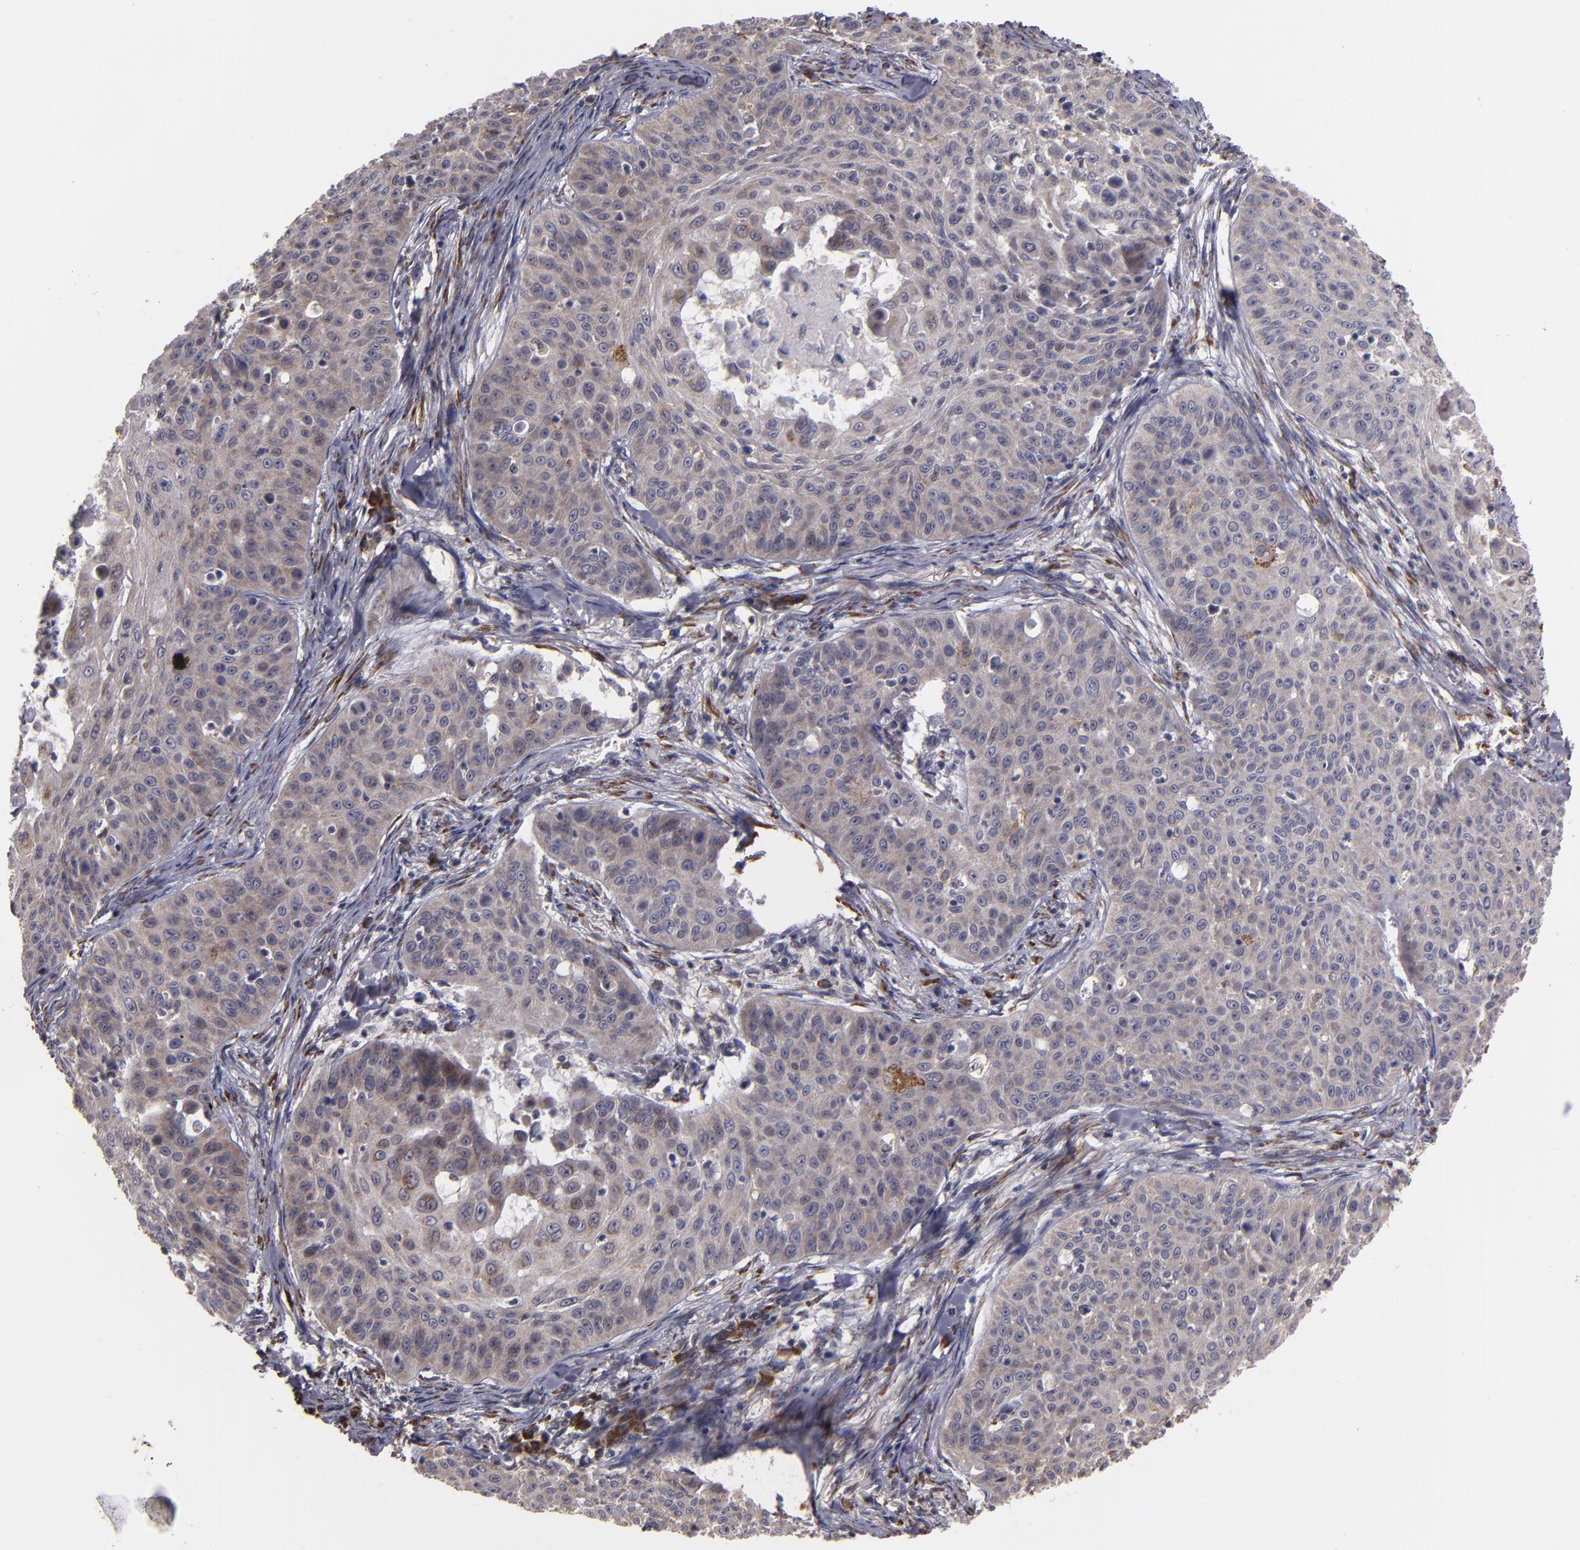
{"staining": {"intensity": "weak", "quantity": ">75%", "location": "cytoplasmic/membranous"}, "tissue": "skin cancer", "cell_type": "Tumor cells", "image_type": "cancer", "snomed": [{"axis": "morphology", "description": "Squamous cell carcinoma, NOS"}, {"axis": "topography", "description": "Skin"}], "caption": "Immunohistochemical staining of skin cancer exhibits low levels of weak cytoplasmic/membranous positivity in about >75% of tumor cells. The staining is performed using DAB brown chromogen to label protein expression. The nuclei are counter-stained blue using hematoxylin.", "gene": "CASP1", "patient": {"sex": "male", "age": 82}}